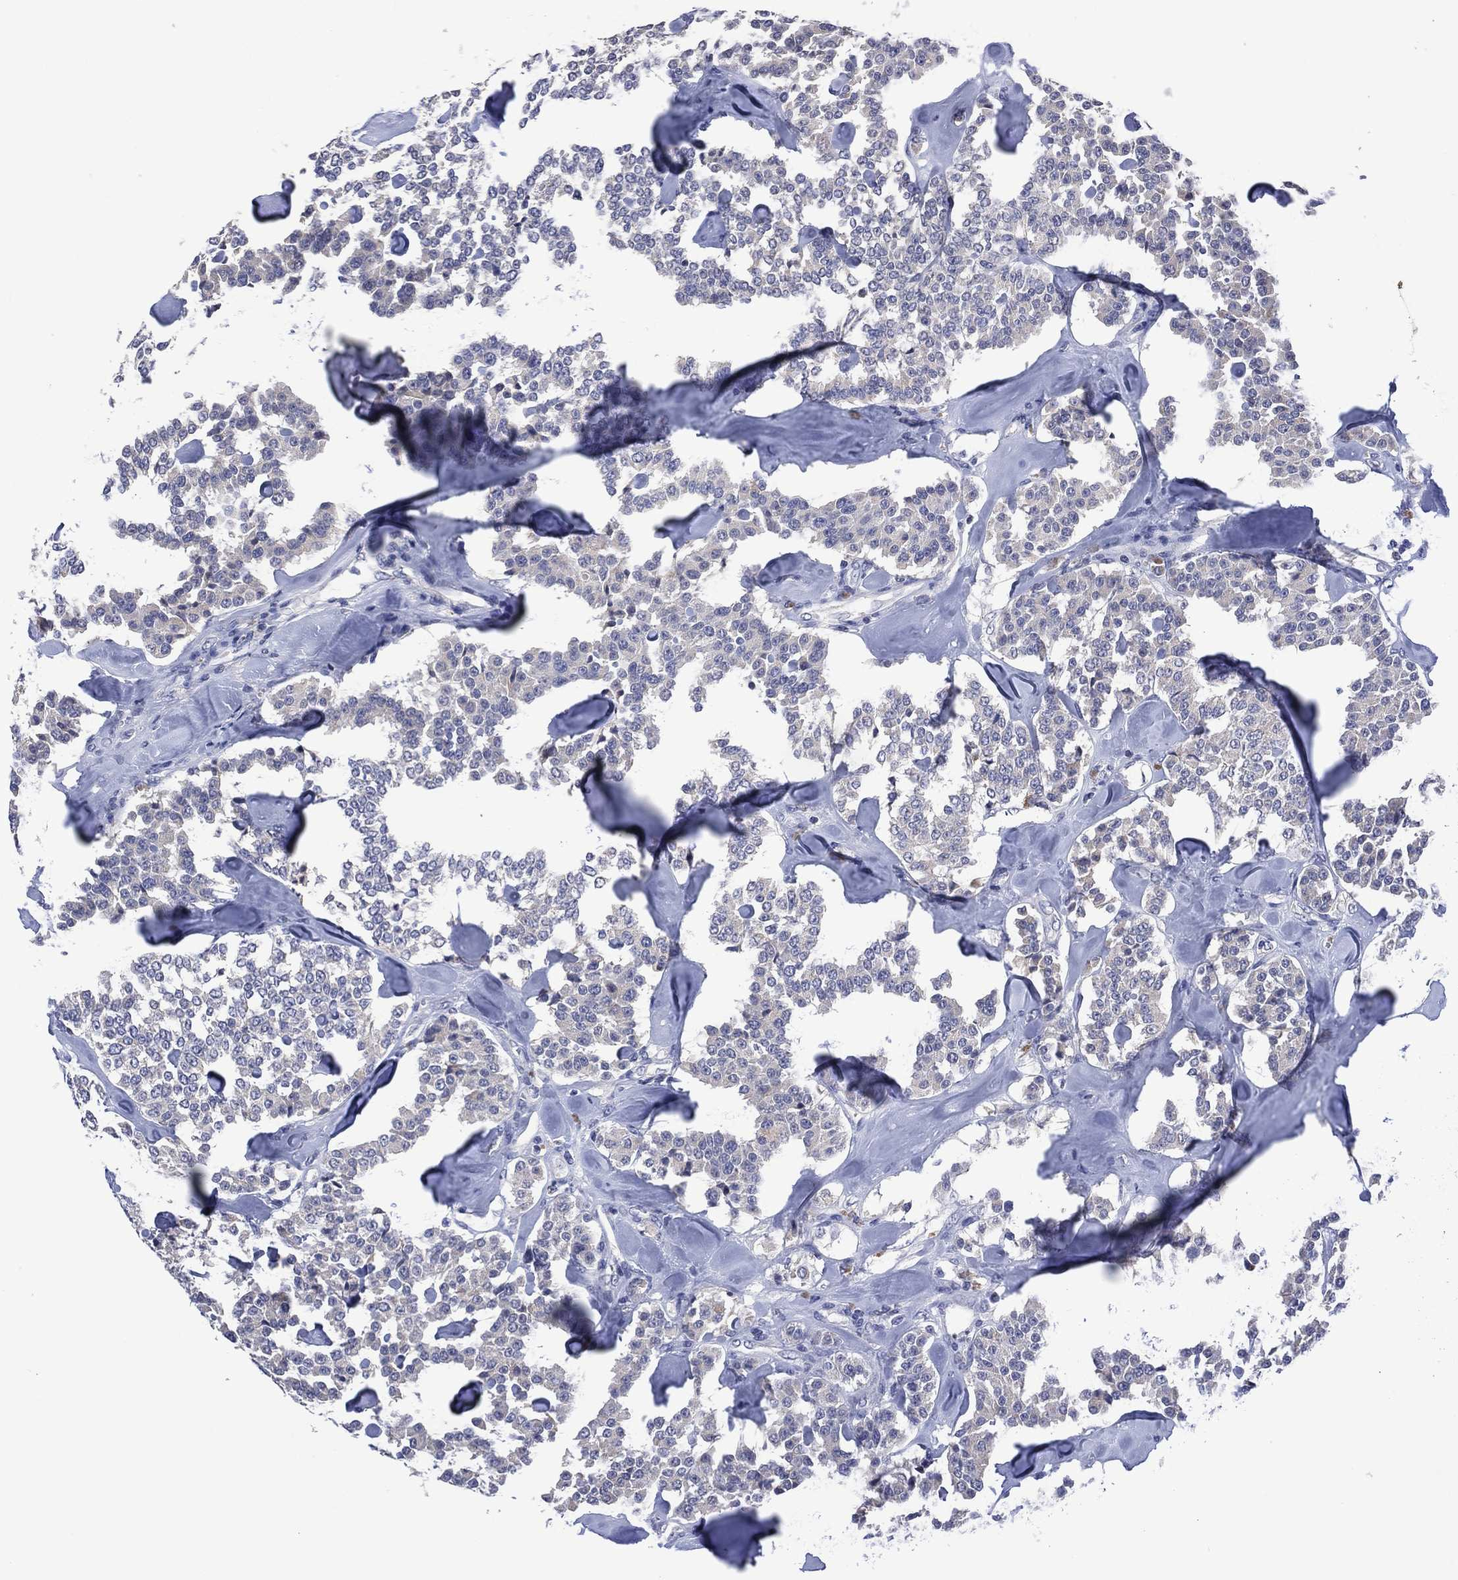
{"staining": {"intensity": "negative", "quantity": "none", "location": "none"}, "tissue": "carcinoid", "cell_type": "Tumor cells", "image_type": "cancer", "snomed": [{"axis": "morphology", "description": "Carcinoid, malignant, NOS"}, {"axis": "topography", "description": "Pancreas"}], "caption": "Immunohistochemistry histopathology image of neoplastic tissue: carcinoid stained with DAB displays no significant protein staining in tumor cells.", "gene": "USP26", "patient": {"sex": "male", "age": 41}}